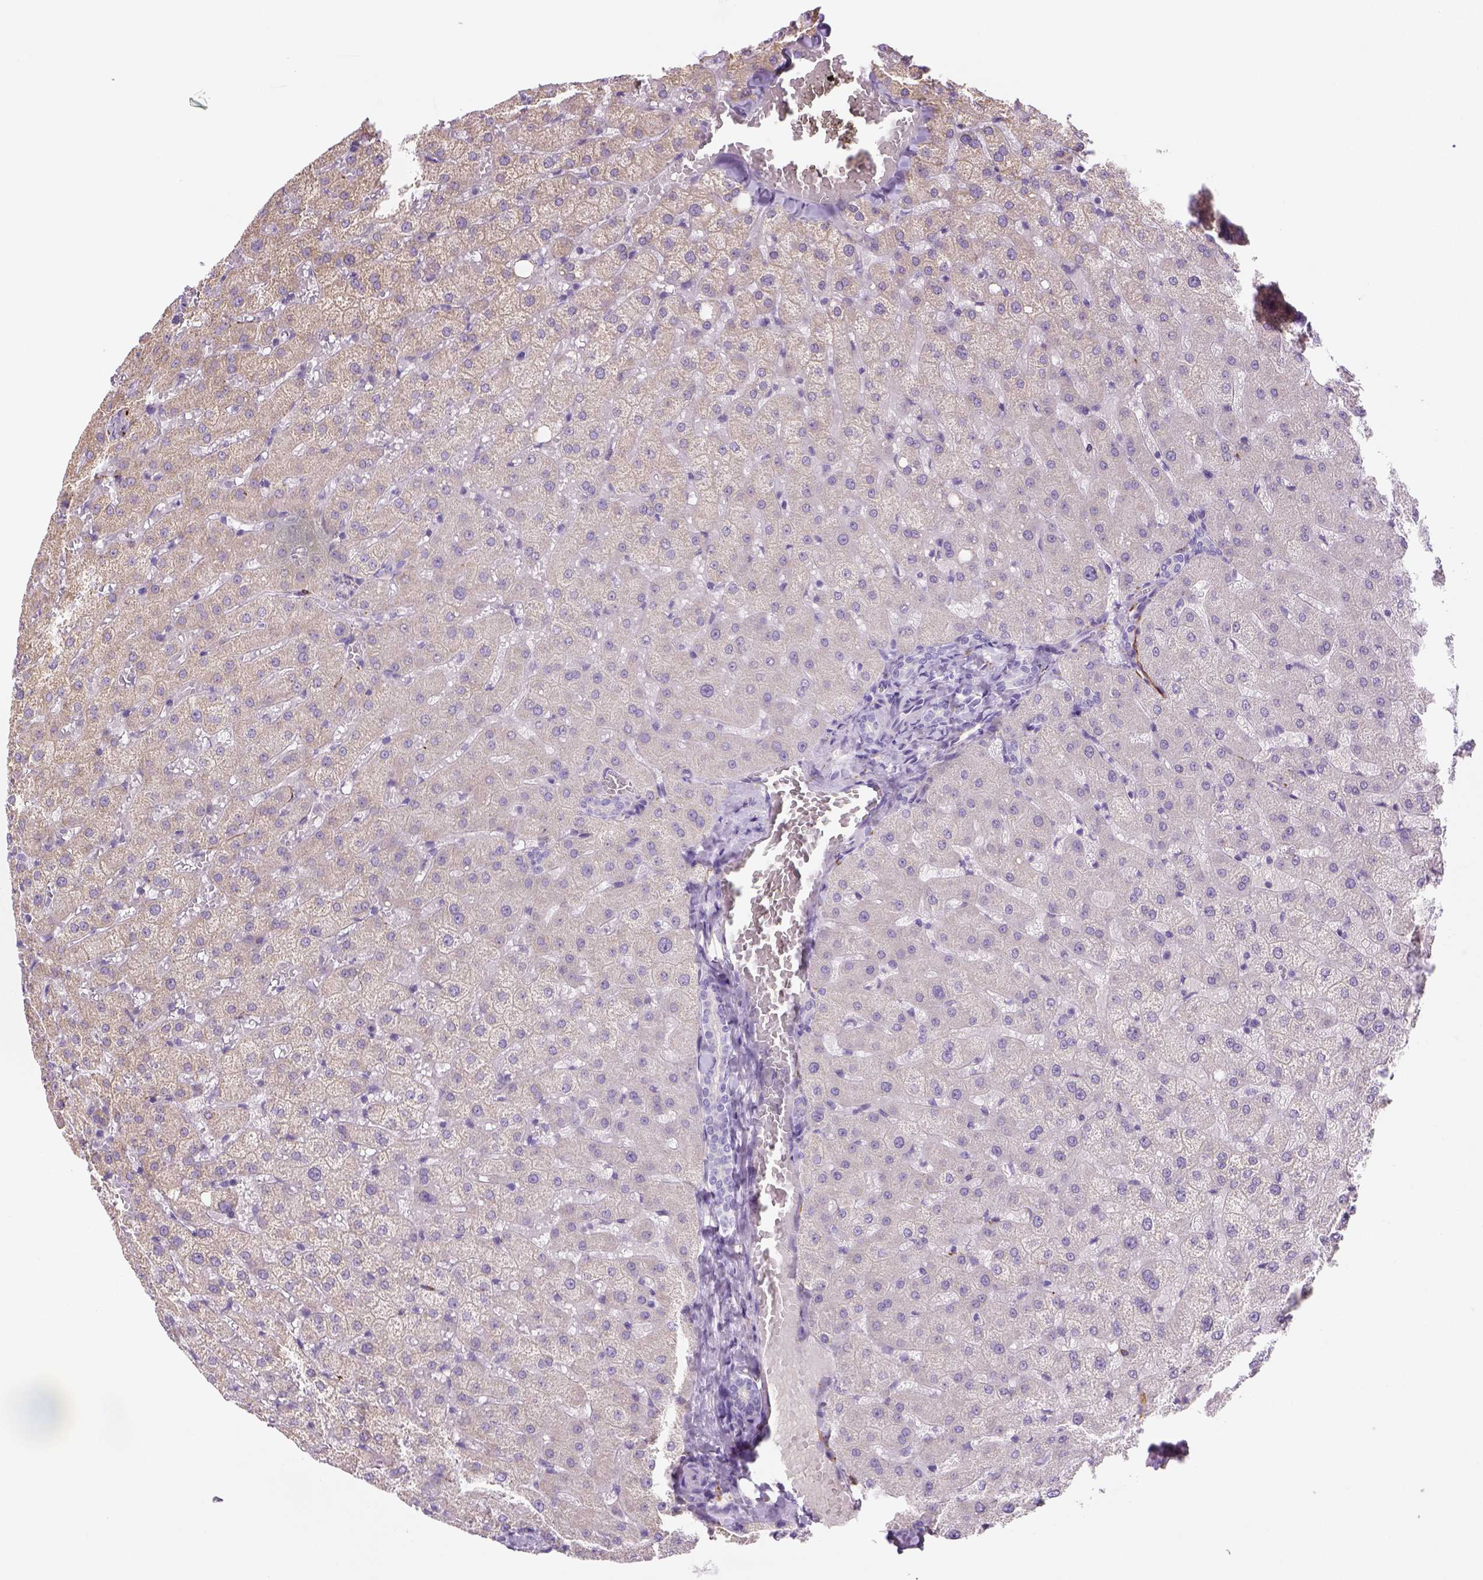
{"staining": {"intensity": "negative", "quantity": "none", "location": "none"}, "tissue": "liver", "cell_type": "Cholangiocytes", "image_type": "normal", "snomed": [{"axis": "morphology", "description": "Normal tissue, NOS"}, {"axis": "topography", "description": "Liver"}], "caption": "DAB immunohistochemical staining of unremarkable human liver exhibits no significant expression in cholangiocytes.", "gene": "CACNB1", "patient": {"sex": "female", "age": 50}}